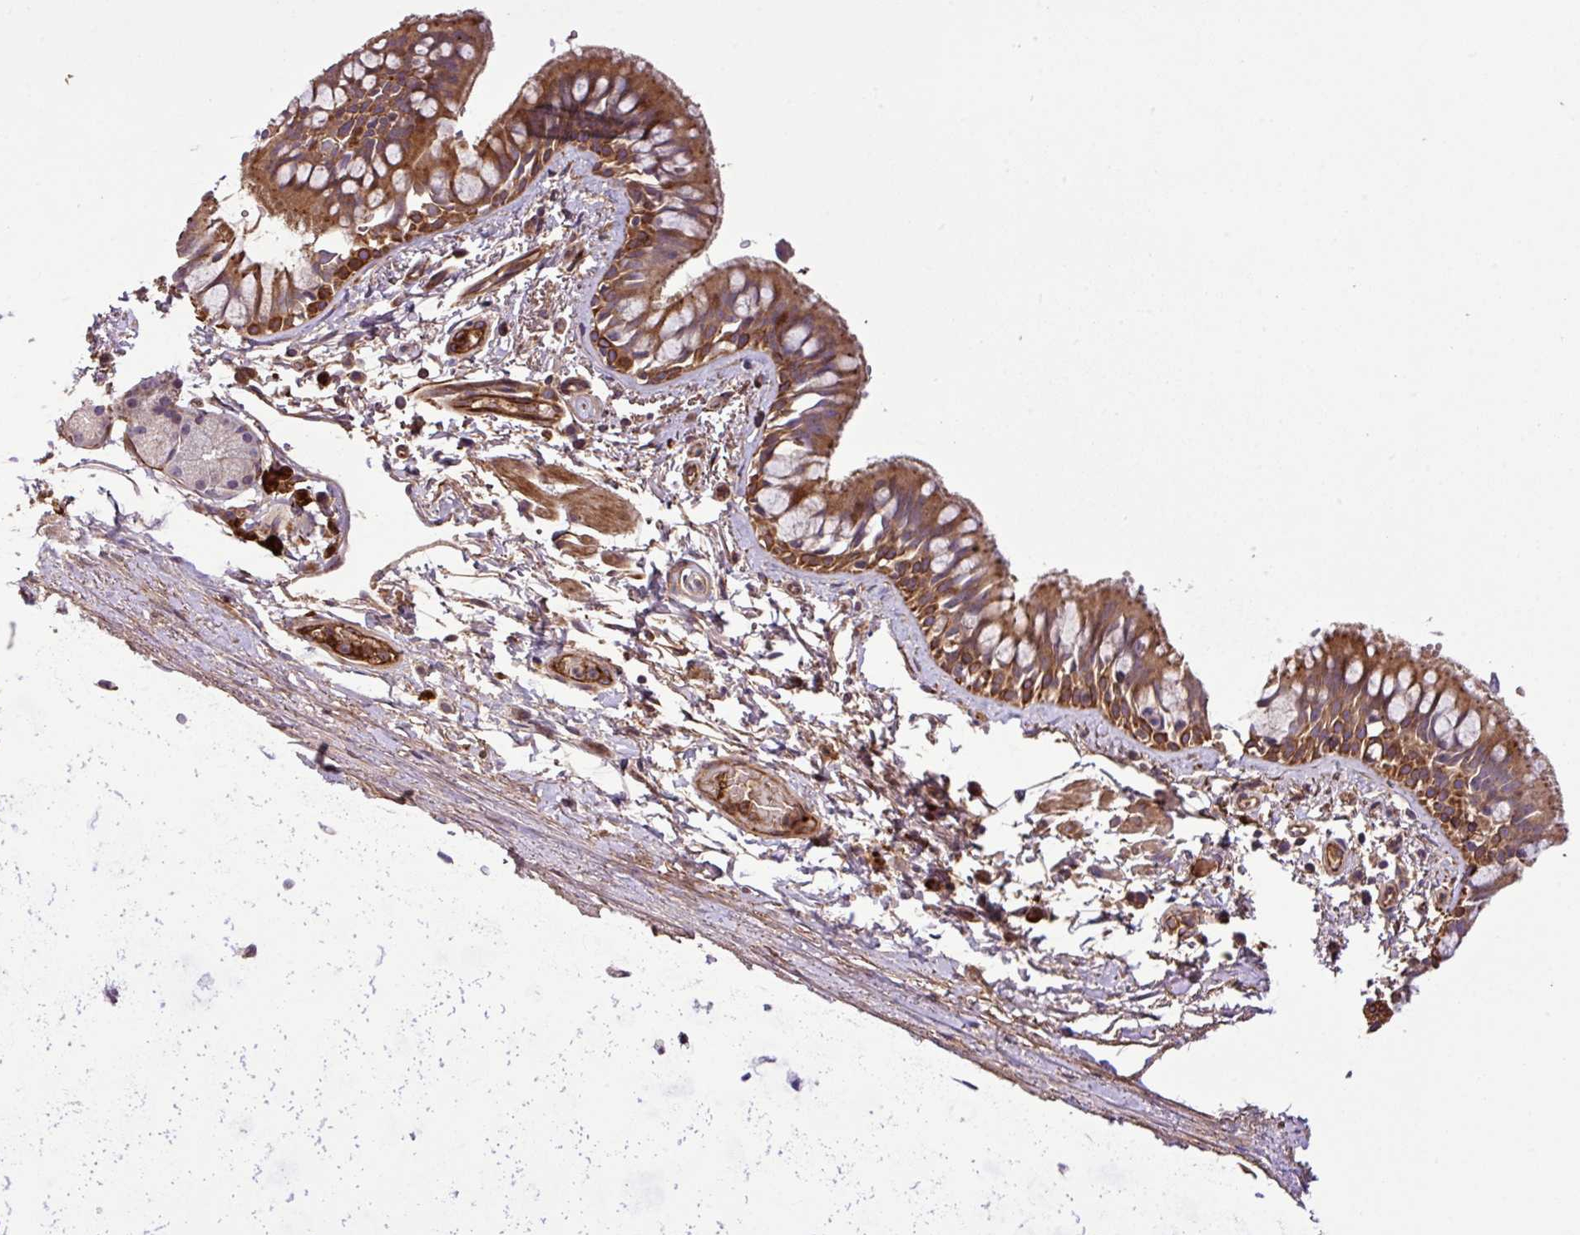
{"staining": {"intensity": "moderate", "quantity": ">75%", "location": "cytoplasmic/membranous"}, "tissue": "bronchus", "cell_type": "Respiratory epithelial cells", "image_type": "normal", "snomed": [{"axis": "morphology", "description": "Normal tissue, NOS"}, {"axis": "topography", "description": "Lymph node"}, {"axis": "topography", "description": "Cartilage tissue"}, {"axis": "topography", "description": "Bronchus"}], "caption": "An immunohistochemistry (IHC) image of unremarkable tissue is shown. Protein staining in brown highlights moderate cytoplasmic/membranous positivity in bronchus within respiratory epithelial cells.", "gene": "ZNF266", "patient": {"sex": "female", "age": 70}}